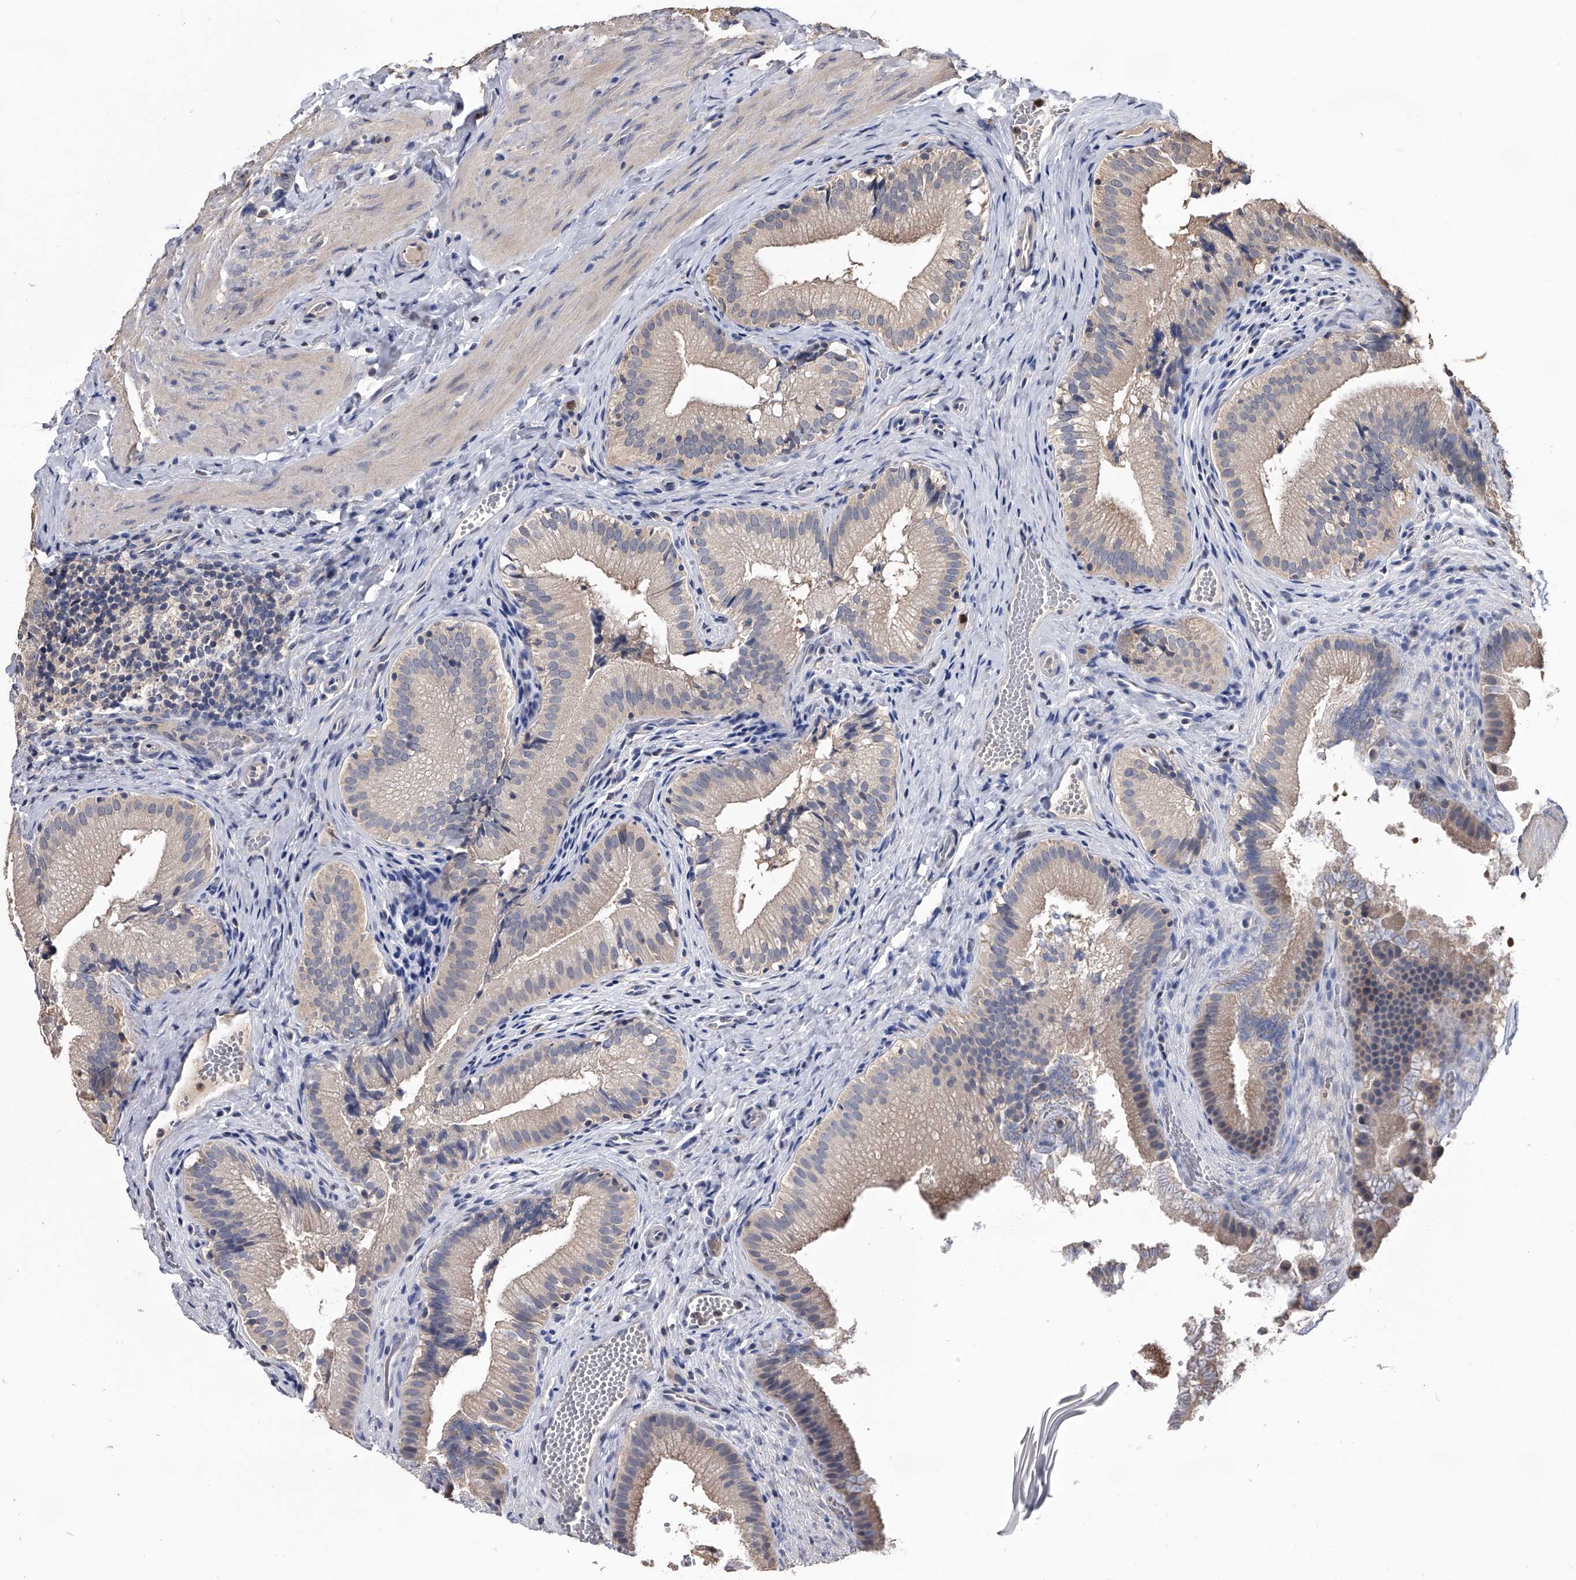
{"staining": {"intensity": "weak", "quantity": "25%-75%", "location": "cytoplasmic/membranous"}, "tissue": "gallbladder", "cell_type": "Glandular cells", "image_type": "normal", "snomed": [{"axis": "morphology", "description": "Normal tissue, NOS"}, {"axis": "topography", "description": "Gallbladder"}], "caption": "DAB (3,3'-diaminobenzidine) immunohistochemical staining of normal gallbladder displays weak cytoplasmic/membranous protein staining in about 25%-75% of glandular cells.", "gene": "EFCAB7", "patient": {"sex": "female", "age": 30}}